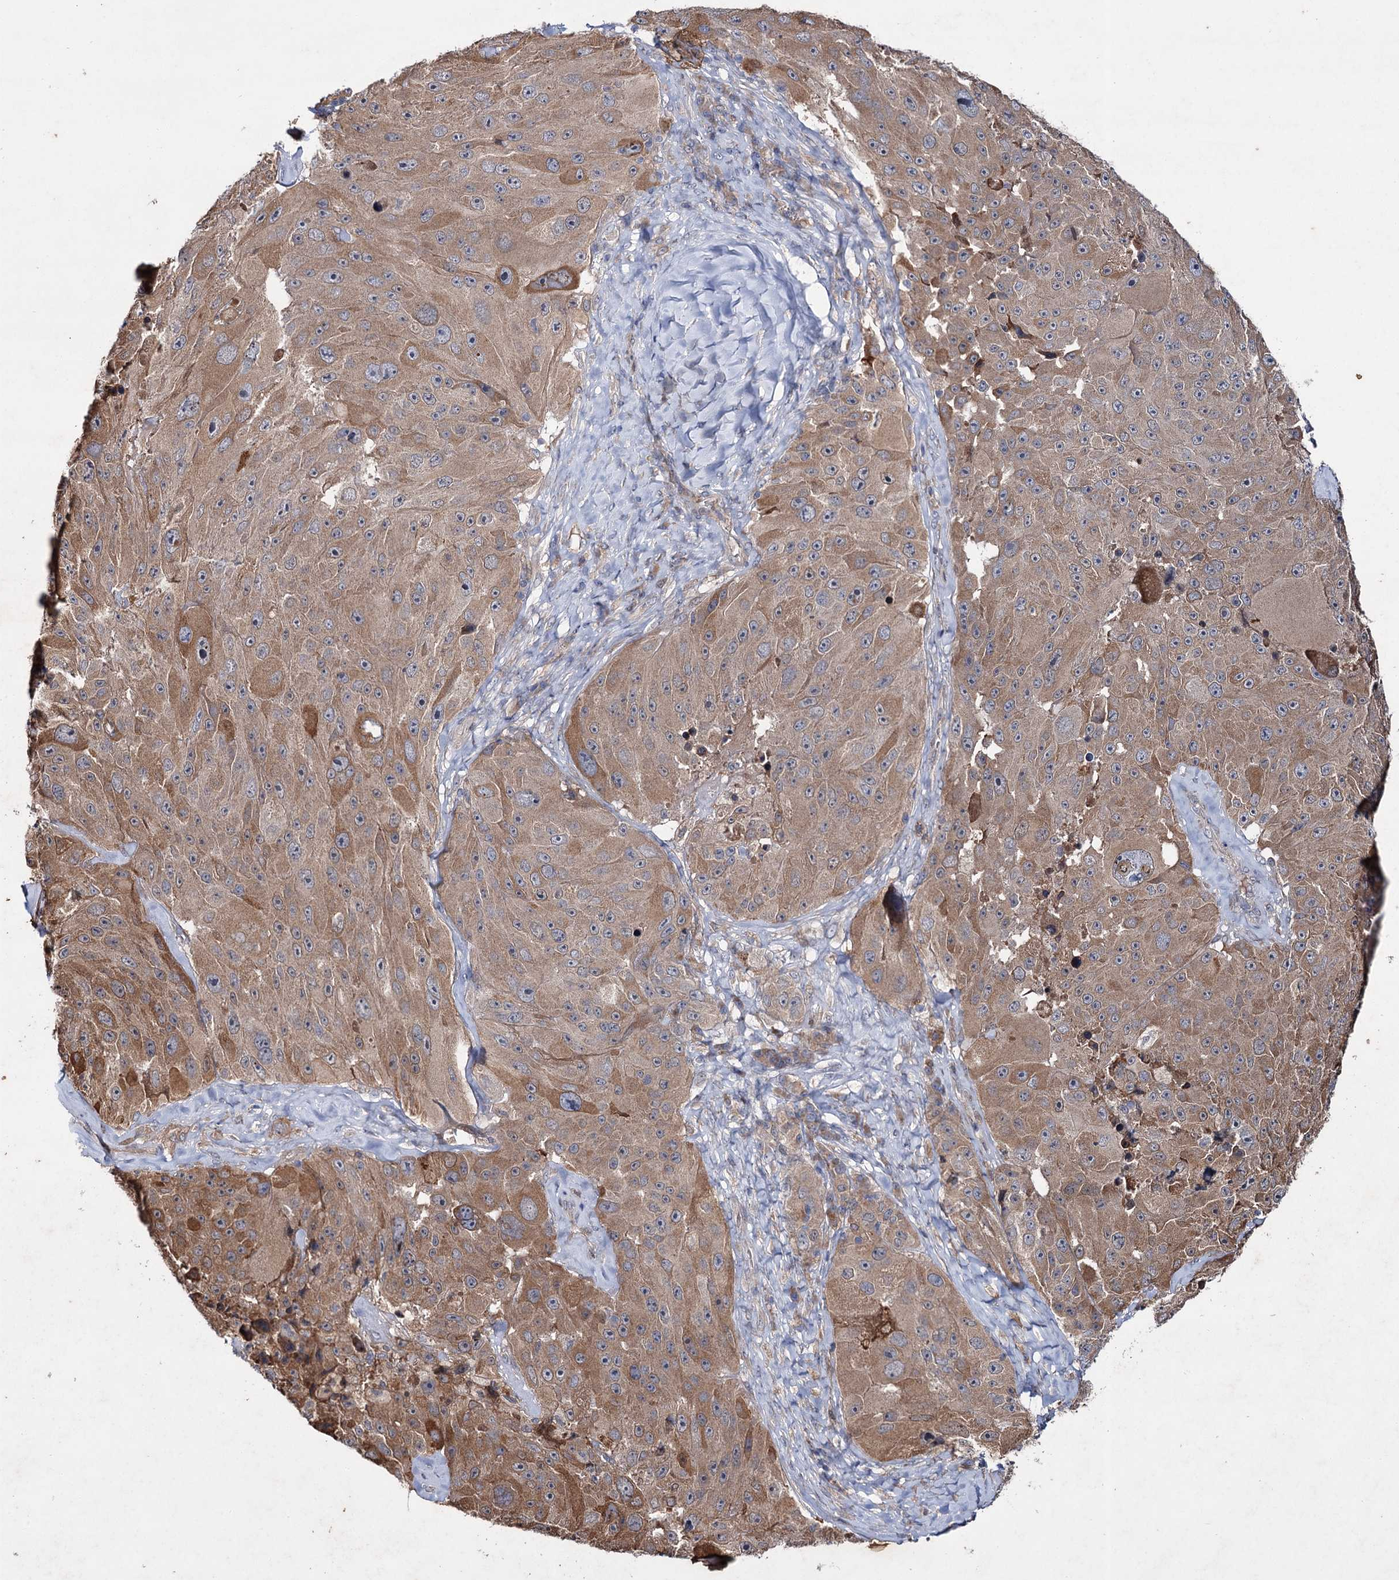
{"staining": {"intensity": "moderate", "quantity": ">75%", "location": "cytoplasmic/membranous"}, "tissue": "melanoma", "cell_type": "Tumor cells", "image_type": "cancer", "snomed": [{"axis": "morphology", "description": "Malignant melanoma, Metastatic site"}, {"axis": "topography", "description": "Lymph node"}], "caption": "This is an image of immunohistochemistry (IHC) staining of melanoma, which shows moderate positivity in the cytoplasmic/membranous of tumor cells.", "gene": "PTPN3", "patient": {"sex": "male", "age": 62}}